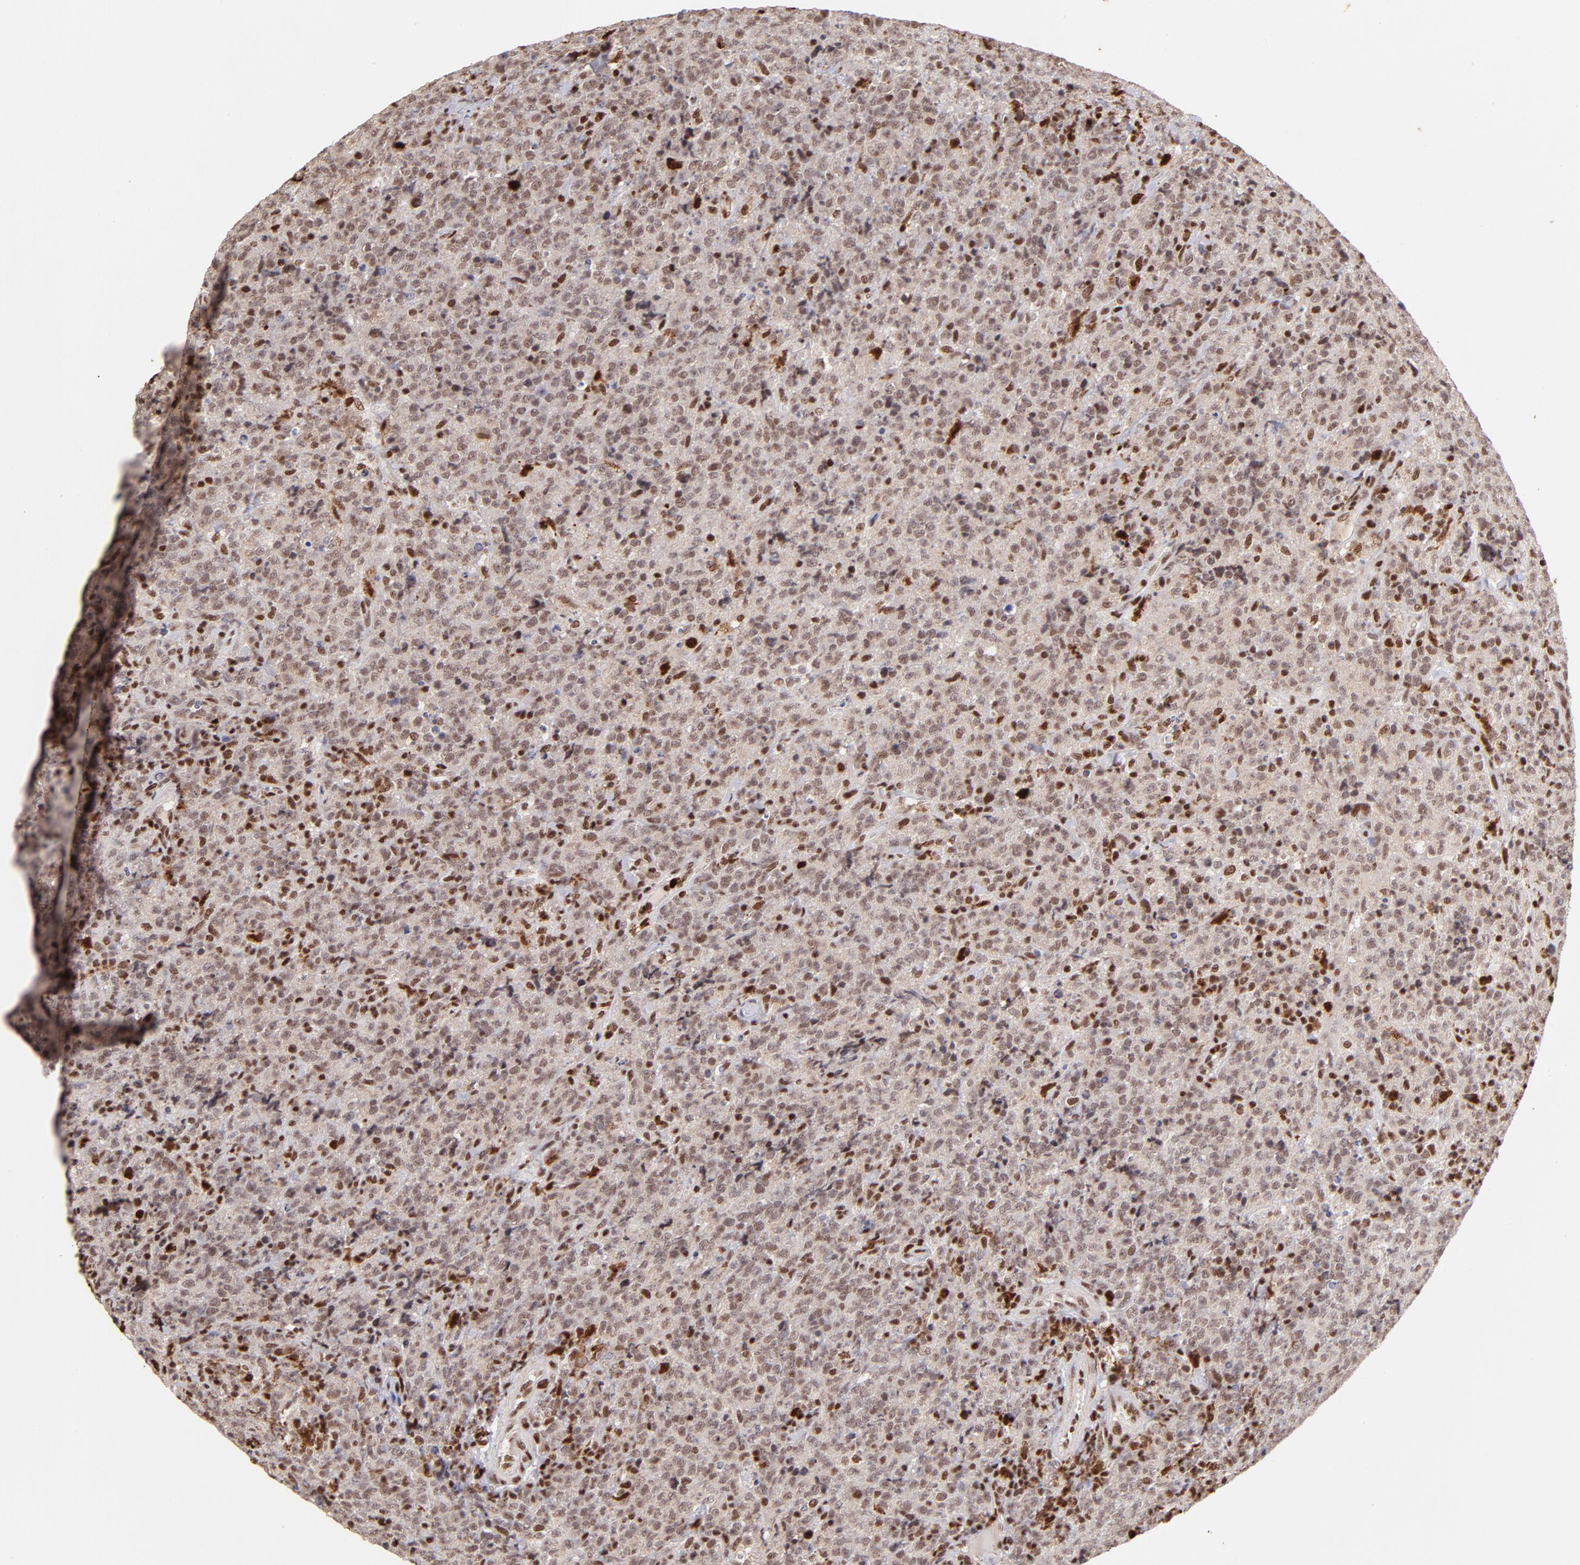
{"staining": {"intensity": "weak", "quantity": ">75%", "location": "cytoplasmic/membranous,nuclear"}, "tissue": "lymphoma", "cell_type": "Tumor cells", "image_type": "cancer", "snomed": [{"axis": "morphology", "description": "Malignant lymphoma, non-Hodgkin's type, High grade"}, {"axis": "topography", "description": "Tonsil"}], "caption": "High-power microscopy captured an IHC histopathology image of lymphoma, revealing weak cytoplasmic/membranous and nuclear expression in approximately >75% of tumor cells.", "gene": "ZFX", "patient": {"sex": "female", "age": 36}}